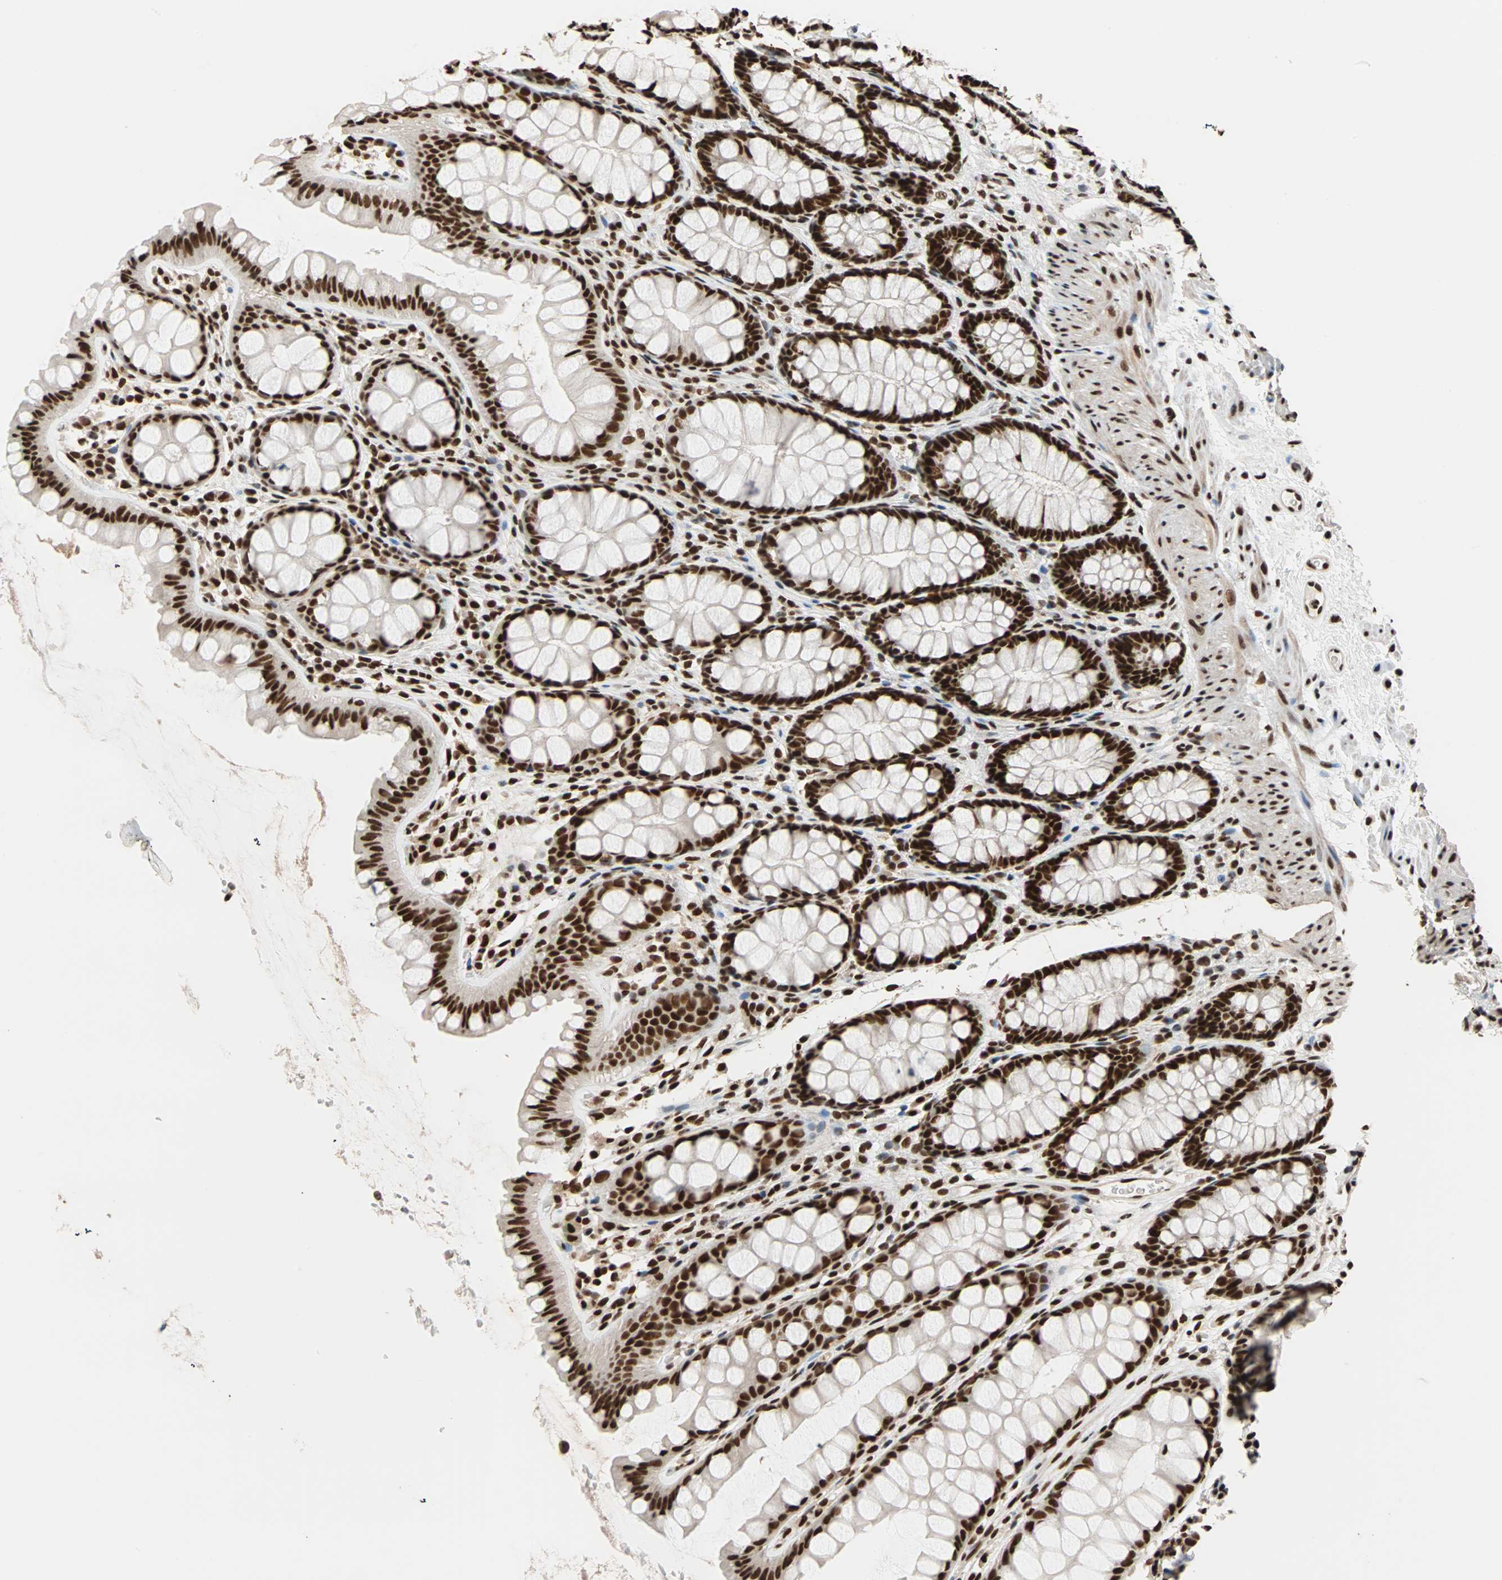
{"staining": {"intensity": "strong", "quantity": ">75%", "location": "nuclear"}, "tissue": "colon", "cell_type": "Endothelial cells", "image_type": "normal", "snomed": [{"axis": "morphology", "description": "Normal tissue, NOS"}, {"axis": "topography", "description": "Colon"}], "caption": "Brown immunohistochemical staining in normal human colon reveals strong nuclear positivity in about >75% of endothelial cells. (DAB IHC with brightfield microscopy, high magnification).", "gene": "ILF2", "patient": {"sex": "female", "age": 55}}